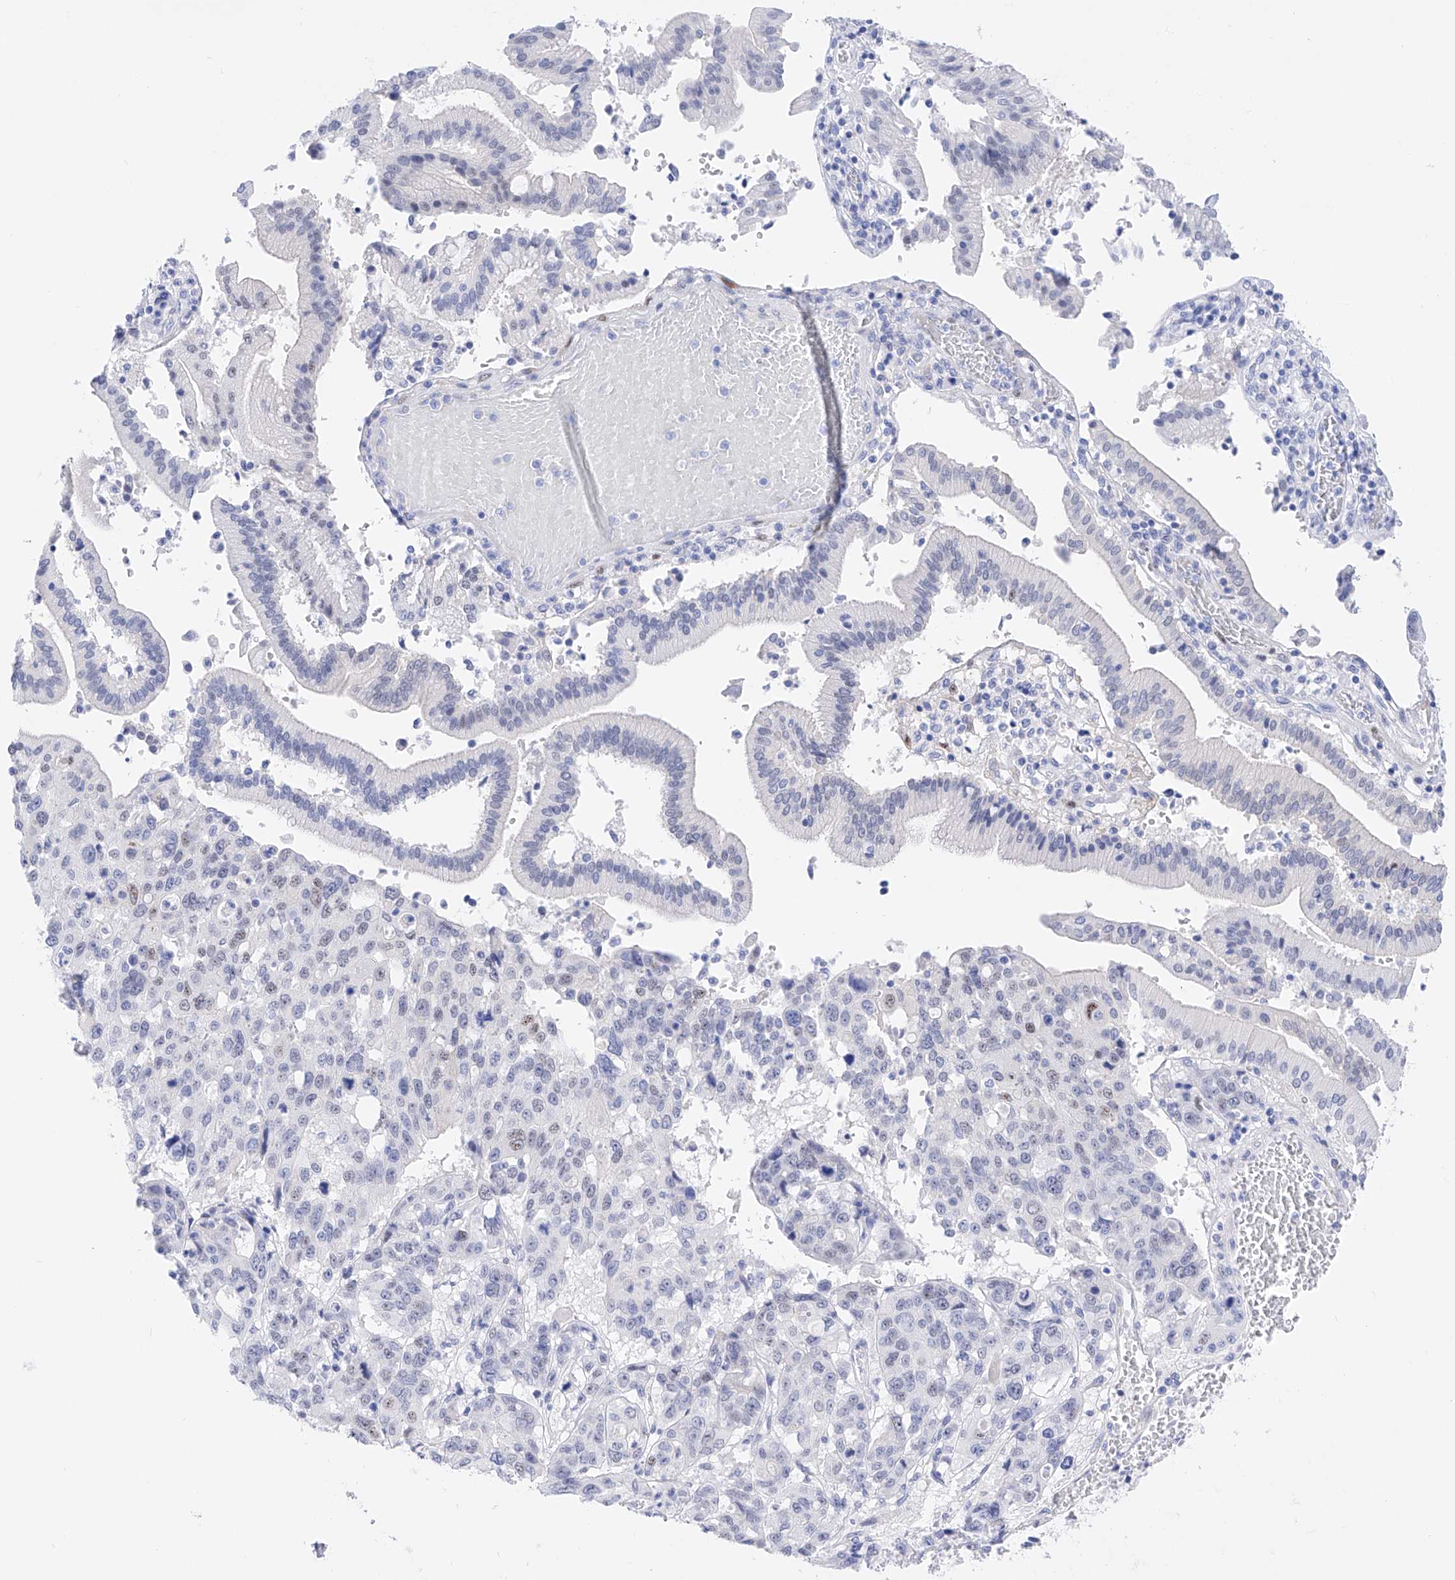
{"staining": {"intensity": "weak", "quantity": "<25%", "location": "nuclear"}, "tissue": "pancreatic cancer", "cell_type": "Tumor cells", "image_type": "cancer", "snomed": [{"axis": "morphology", "description": "Adenocarcinoma, NOS"}, {"axis": "topography", "description": "Pancreas"}], "caption": "A high-resolution micrograph shows IHC staining of pancreatic adenocarcinoma, which exhibits no significant expression in tumor cells. (DAB immunohistochemistry, high magnification).", "gene": "TRPC7", "patient": {"sex": "male", "age": 46}}